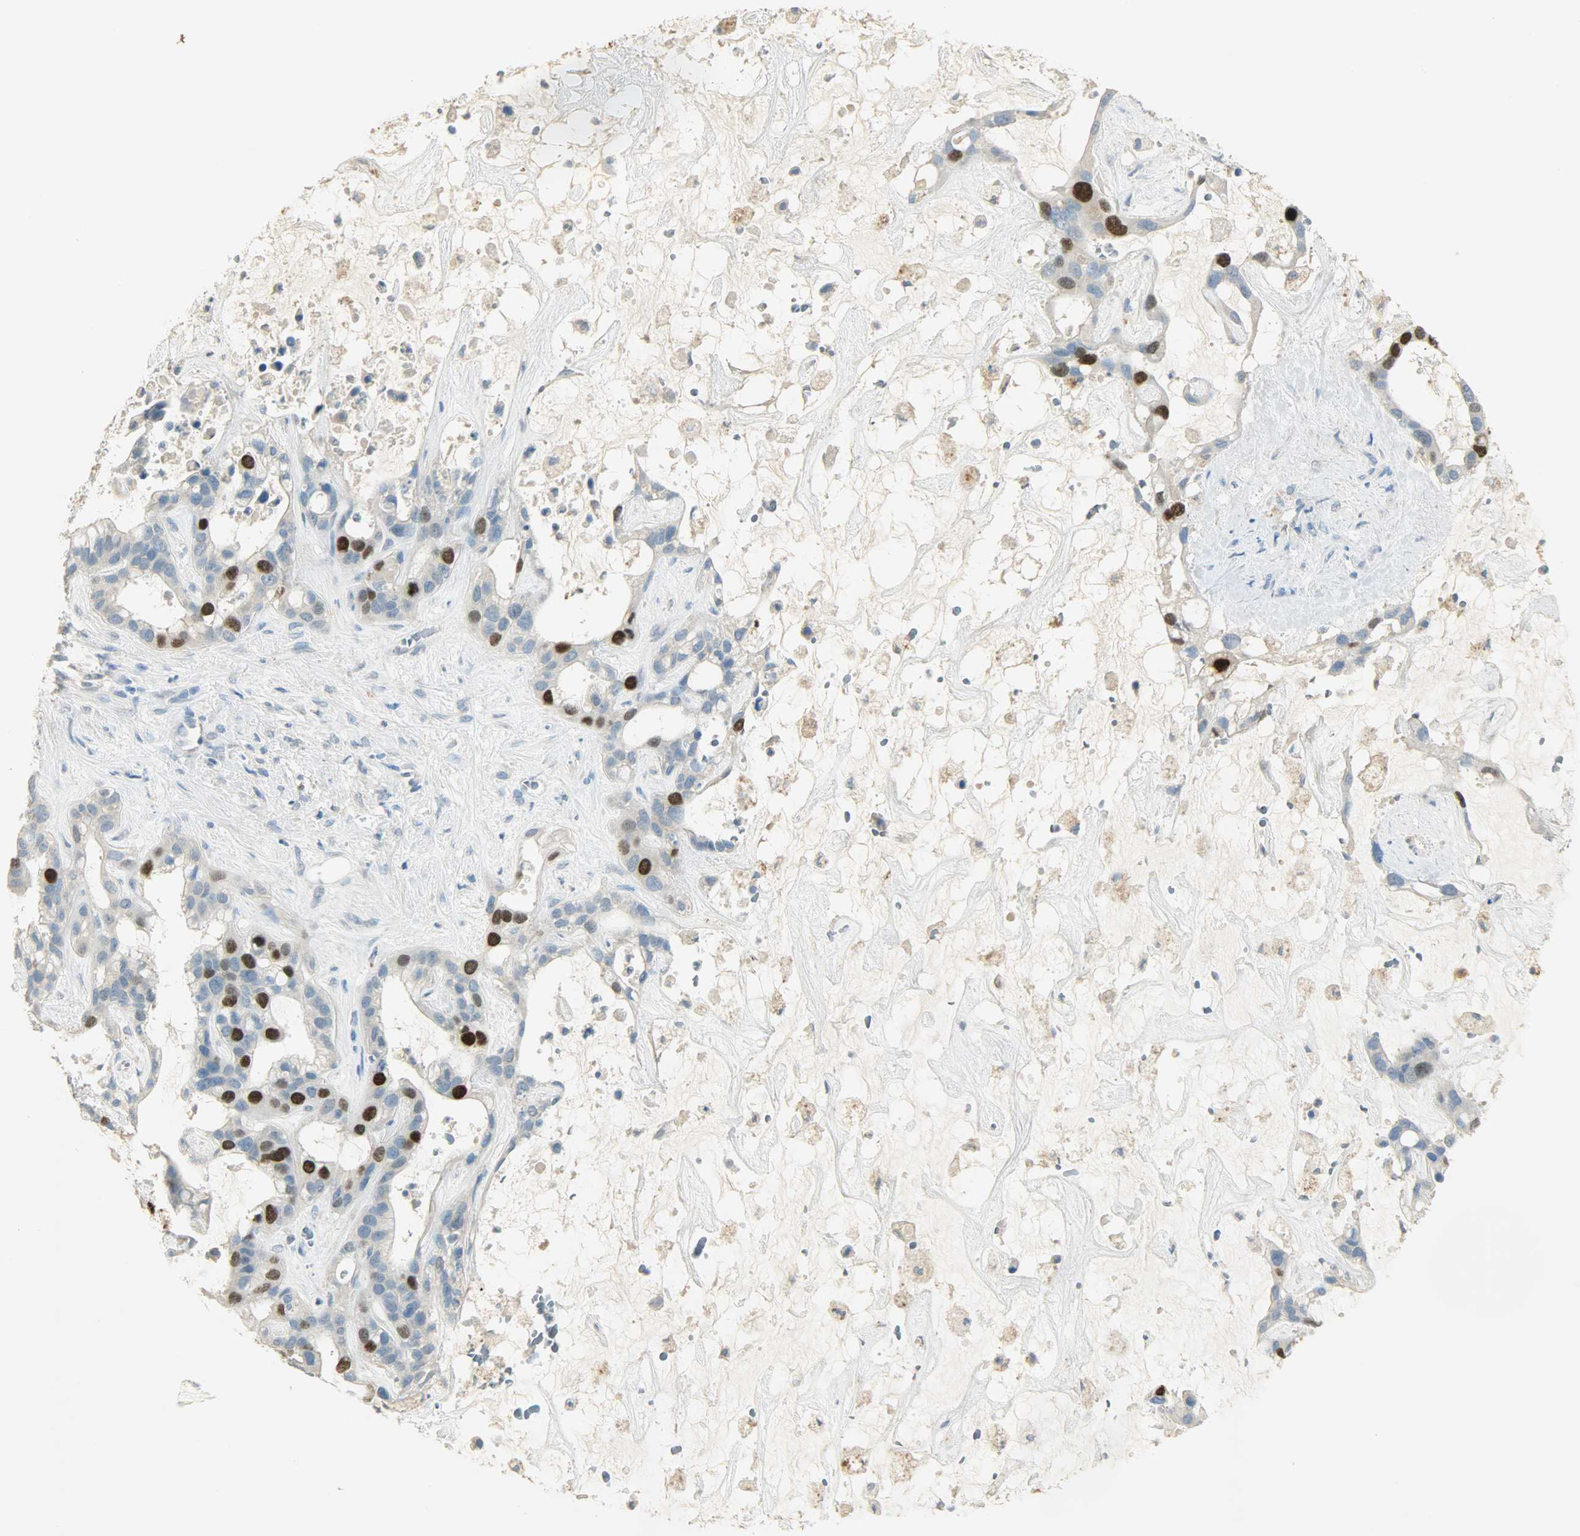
{"staining": {"intensity": "strong", "quantity": "<25%", "location": "cytoplasmic/membranous,nuclear"}, "tissue": "liver cancer", "cell_type": "Tumor cells", "image_type": "cancer", "snomed": [{"axis": "morphology", "description": "Cholangiocarcinoma"}, {"axis": "topography", "description": "Liver"}], "caption": "Immunohistochemical staining of human liver cancer shows medium levels of strong cytoplasmic/membranous and nuclear expression in approximately <25% of tumor cells.", "gene": "TPX2", "patient": {"sex": "female", "age": 65}}